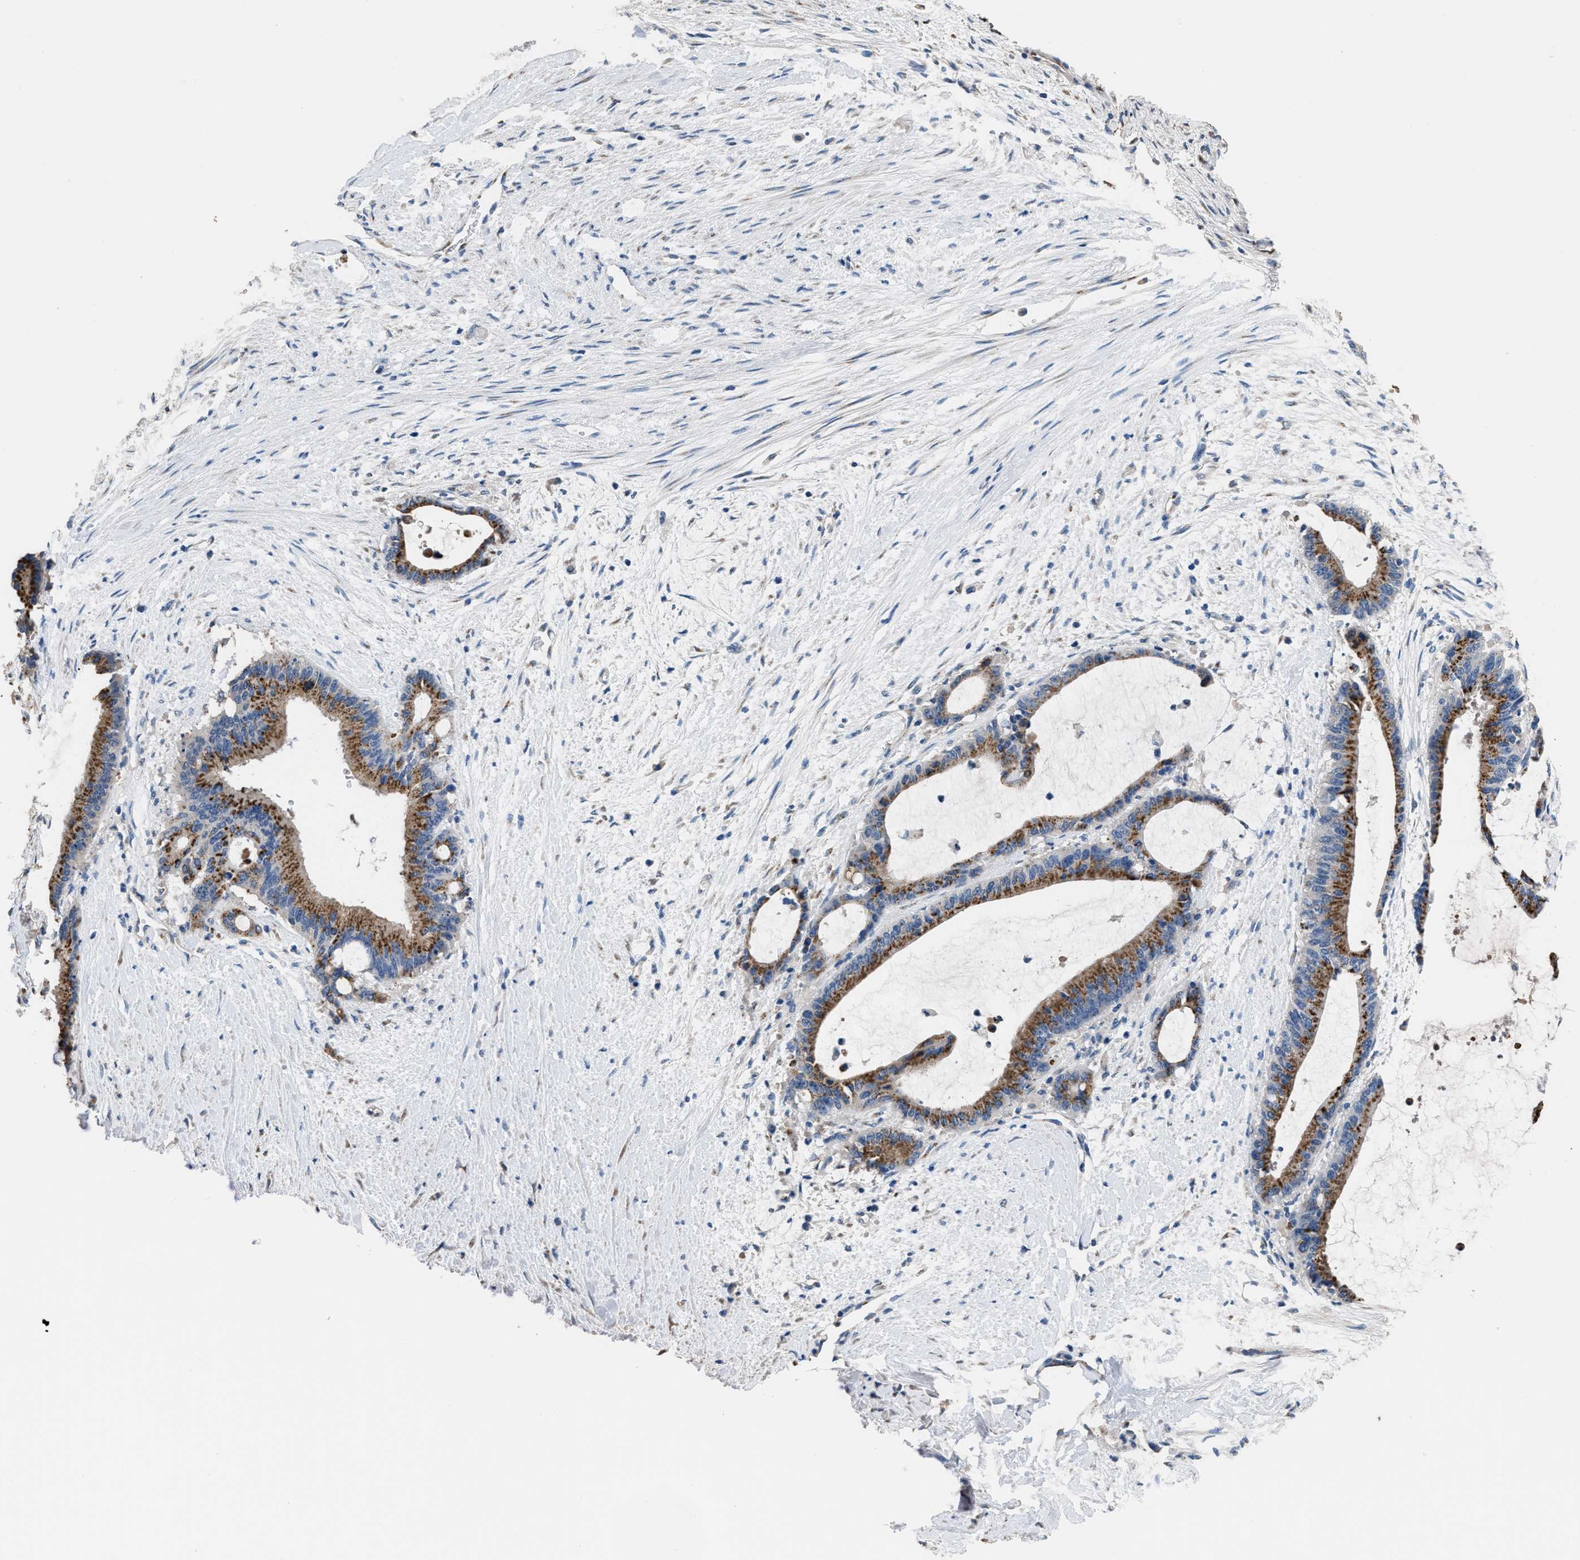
{"staining": {"intensity": "strong", "quantity": ">75%", "location": "cytoplasmic/membranous"}, "tissue": "liver cancer", "cell_type": "Tumor cells", "image_type": "cancer", "snomed": [{"axis": "morphology", "description": "Cholangiocarcinoma"}, {"axis": "topography", "description": "Liver"}], "caption": "Liver cancer stained for a protein (brown) demonstrates strong cytoplasmic/membranous positive expression in approximately >75% of tumor cells.", "gene": "GOLM1", "patient": {"sex": "female", "age": 73}}